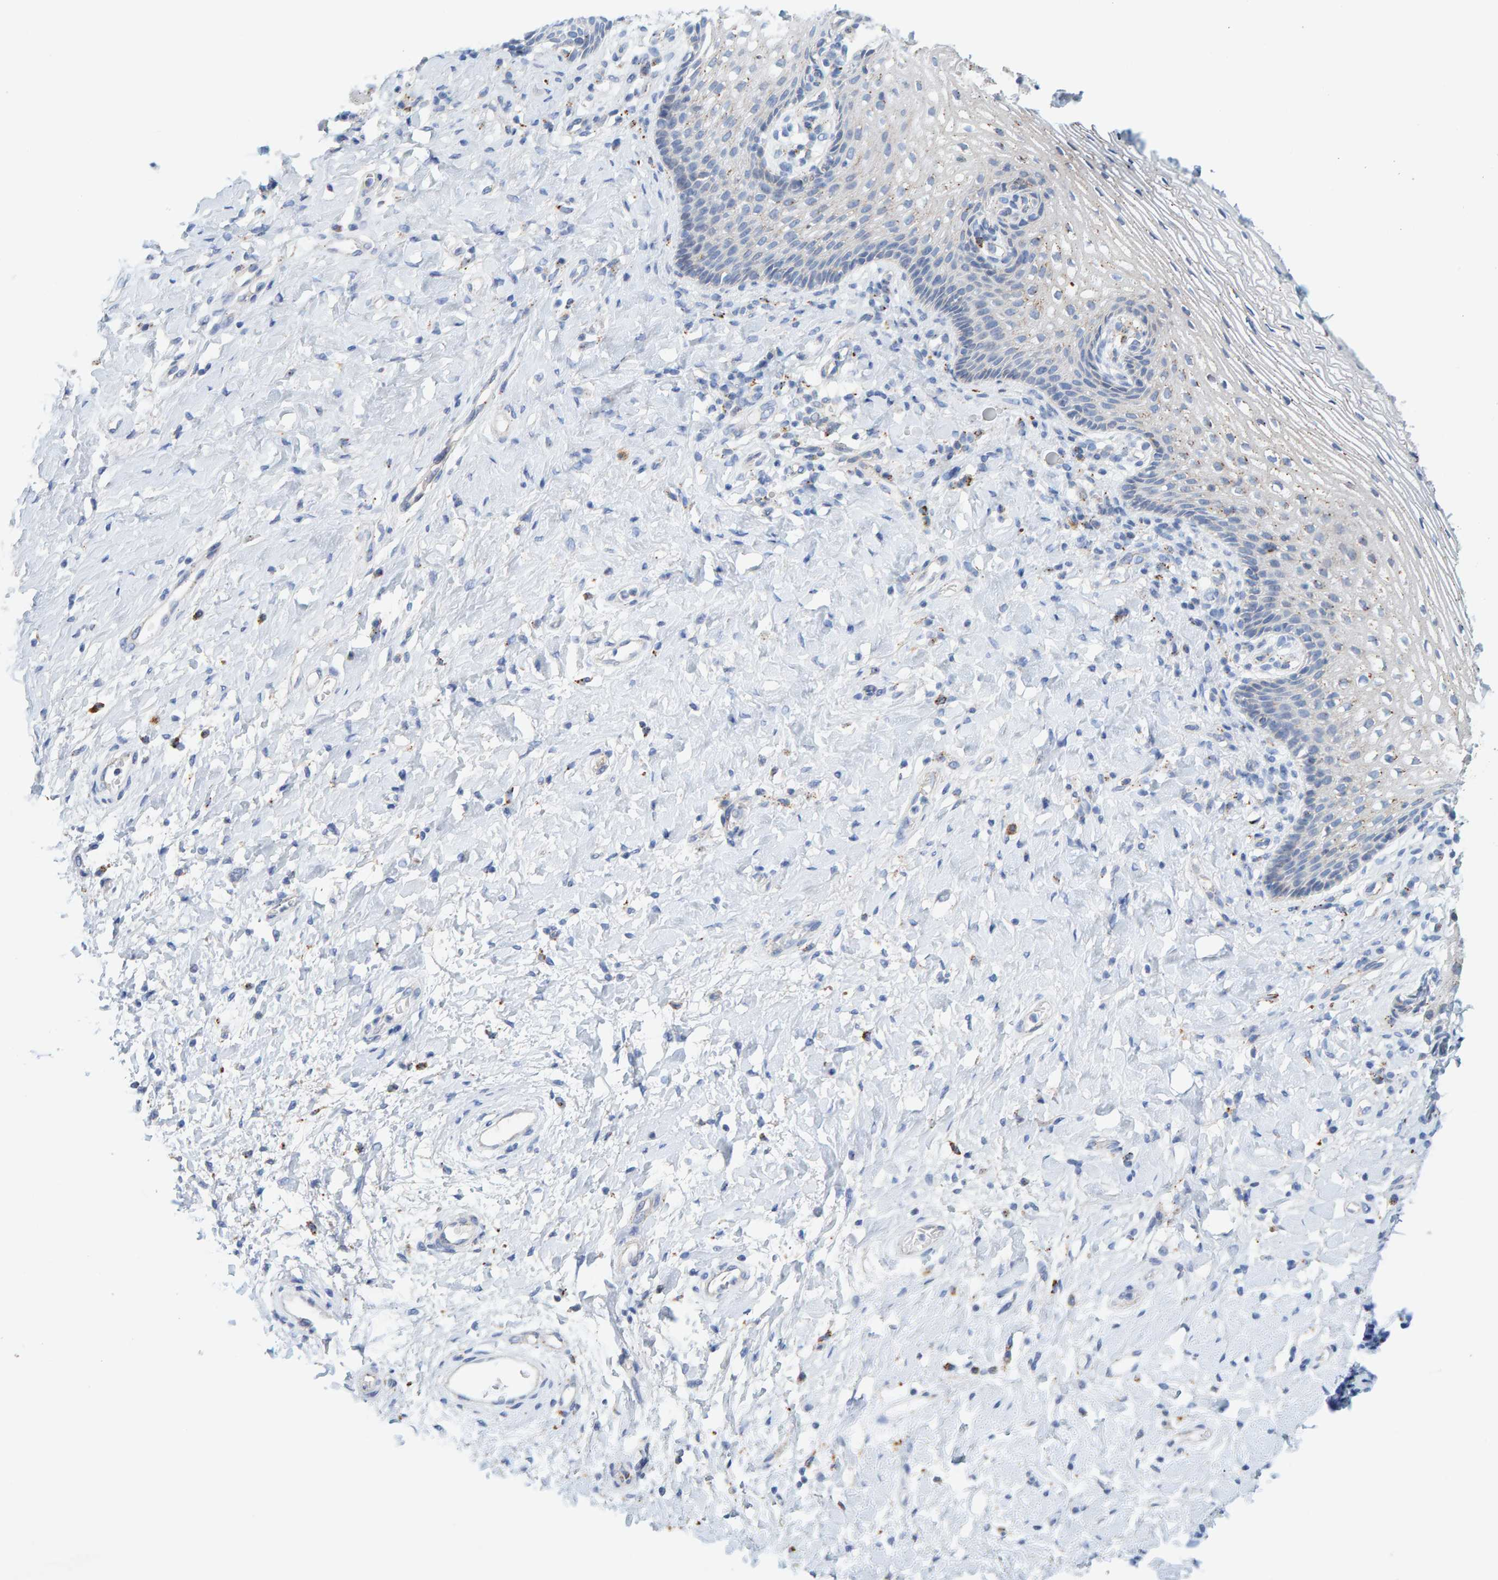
{"staining": {"intensity": "negative", "quantity": "none", "location": "none"}, "tissue": "vagina", "cell_type": "Squamous epithelial cells", "image_type": "normal", "snomed": [{"axis": "morphology", "description": "Normal tissue, NOS"}, {"axis": "topography", "description": "Vagina"}], "caption": "Vagina was stained to show a protein in brown. There is no significant staining in squamous epithelial cells. (DAB (3,3'-diaminobenzidine) IHC, high magnification).", "gene": "BIN3", "patient": {"sex": "female", "age": 60}}